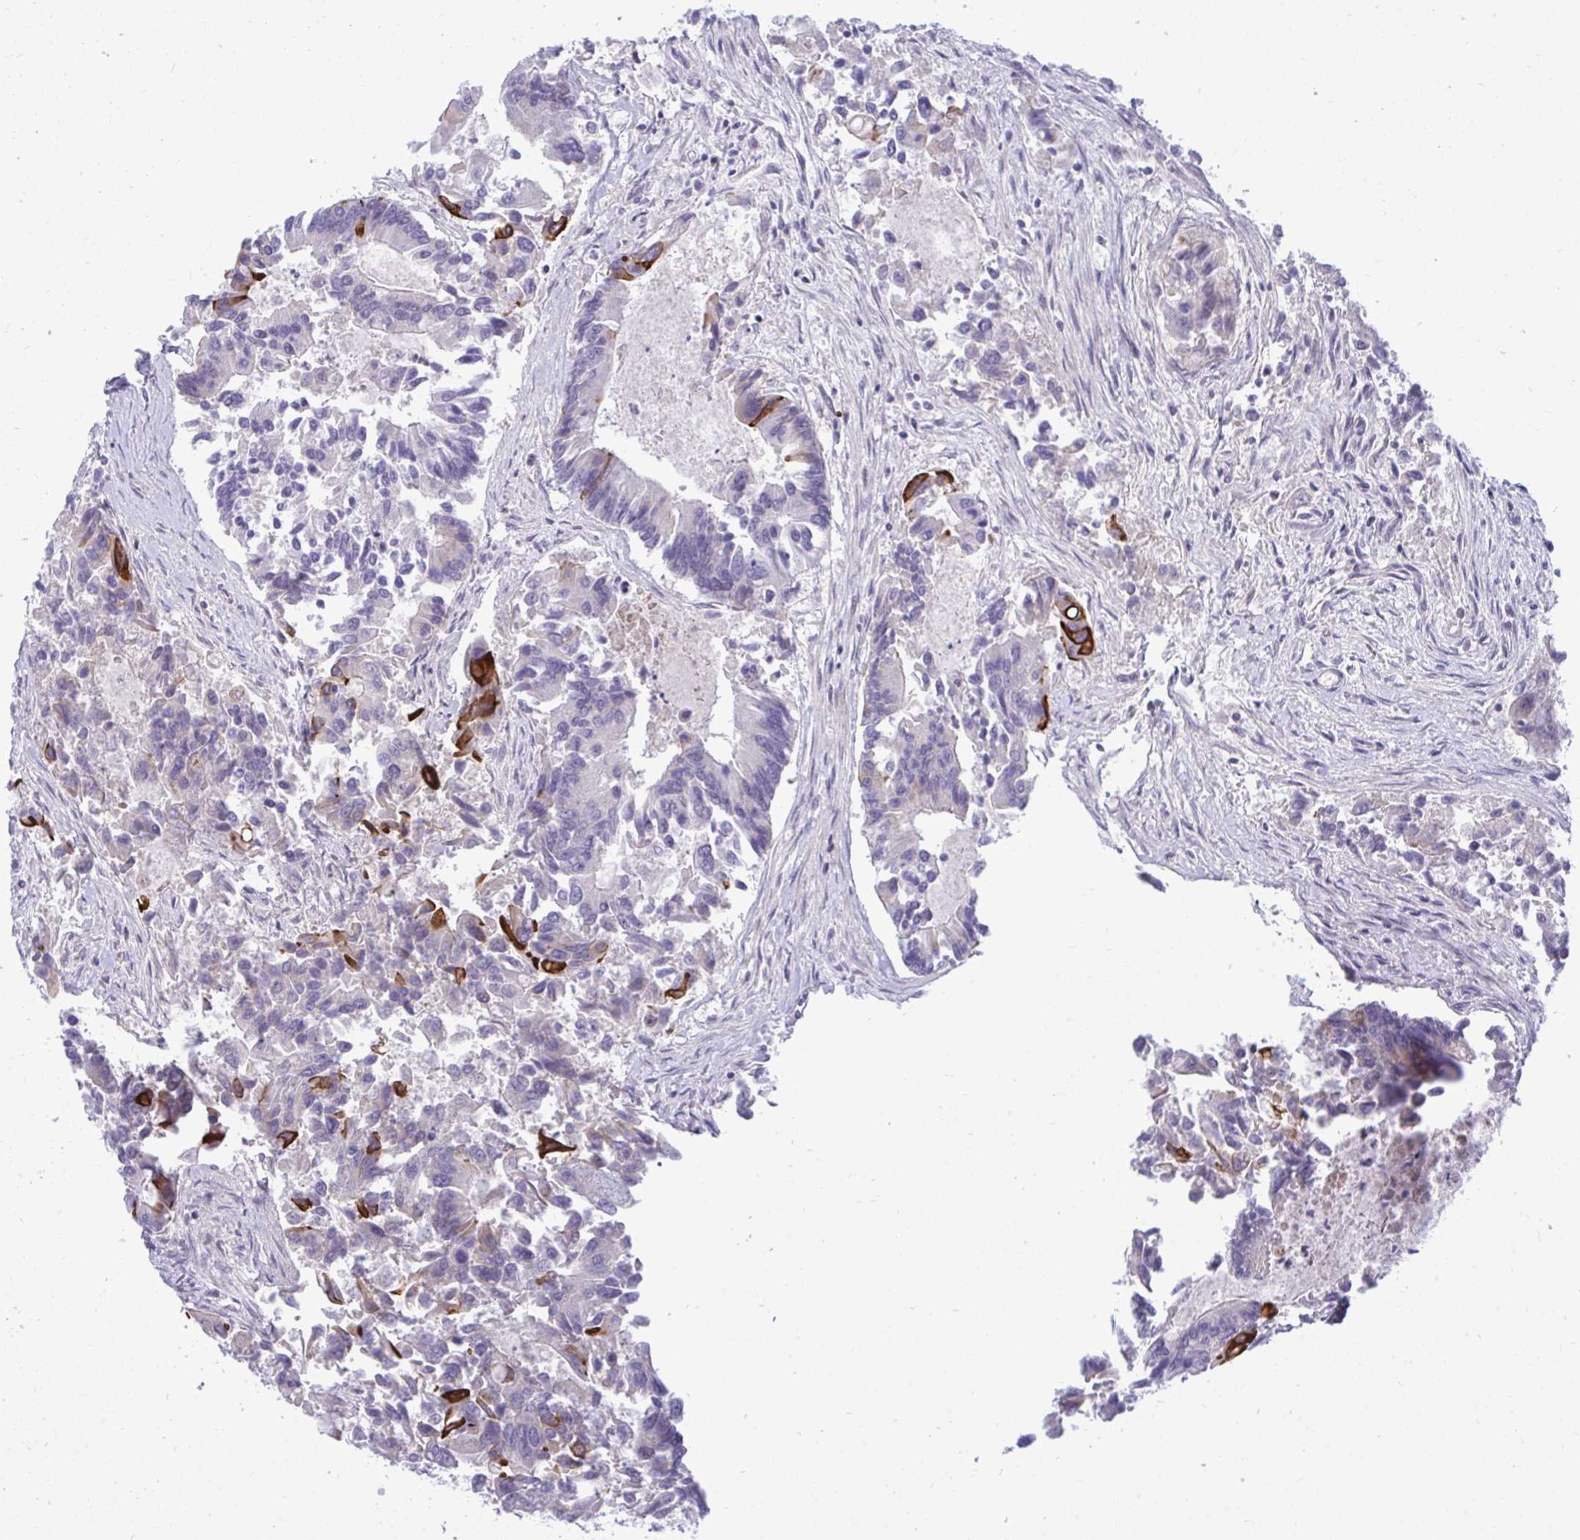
{"staining": {"intensity": "strong", "quantity": "<25%", "location": "cytoplasmic/membranous"}, "tissue": "colorectal cancer", "cell_type": "Tumor cells", "image_type": "cancer", "snomed": [{"axis": "morphology", "description": "Adenocarcinoma, NOS"}, {"axis": "topography", "description": "Colon"}], "caption": "This is a photomicrograph of IHC staining of adenocarcinoma (colorectal), which shows strong positivity in the cytoplasmic/membranous of tumor cells.", "gene": "EPOP", "patient": {"sex": "female", "age": 67}}